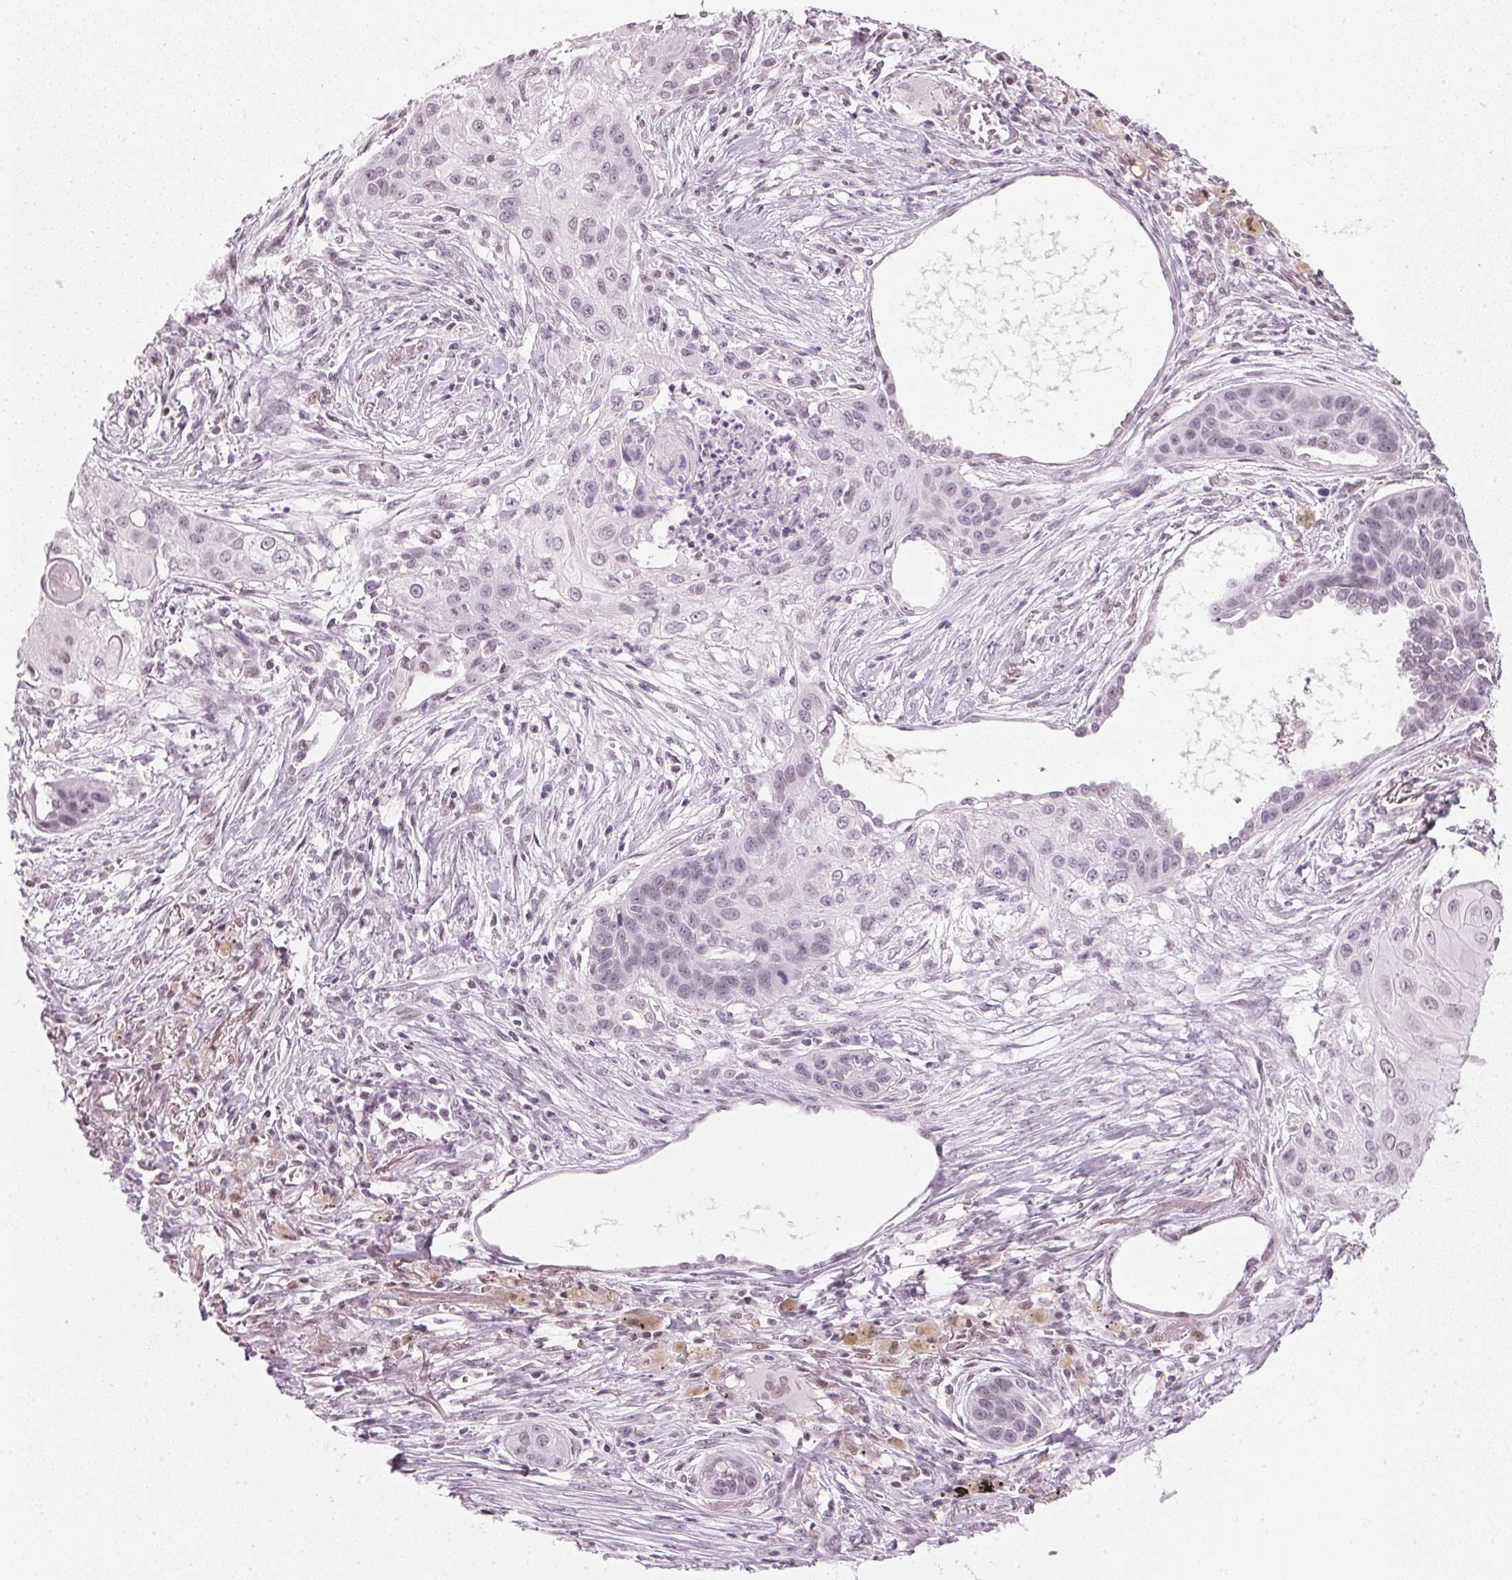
{"staining": {"intensity": "negative", "quantity": "none", "location": "none"}, "tissue": "lung cancer", "cell_type": "Tumor cells", "image_type": "cancer", "snomed": [{"axis": "morphology", "description": "Squamous cell carcinoma, NOS"}, {"axis": "topography", "description": "Lung"}], "caption": "Immunohistochemistry (IHC) image of neoplastic tissue: squamous cell carcinoma (lung) stained with DAB demonstrates no significant protein staining in tumor cells.", "gene": "DNAJC6", "patient": {"sex": "male", "age": 71}}